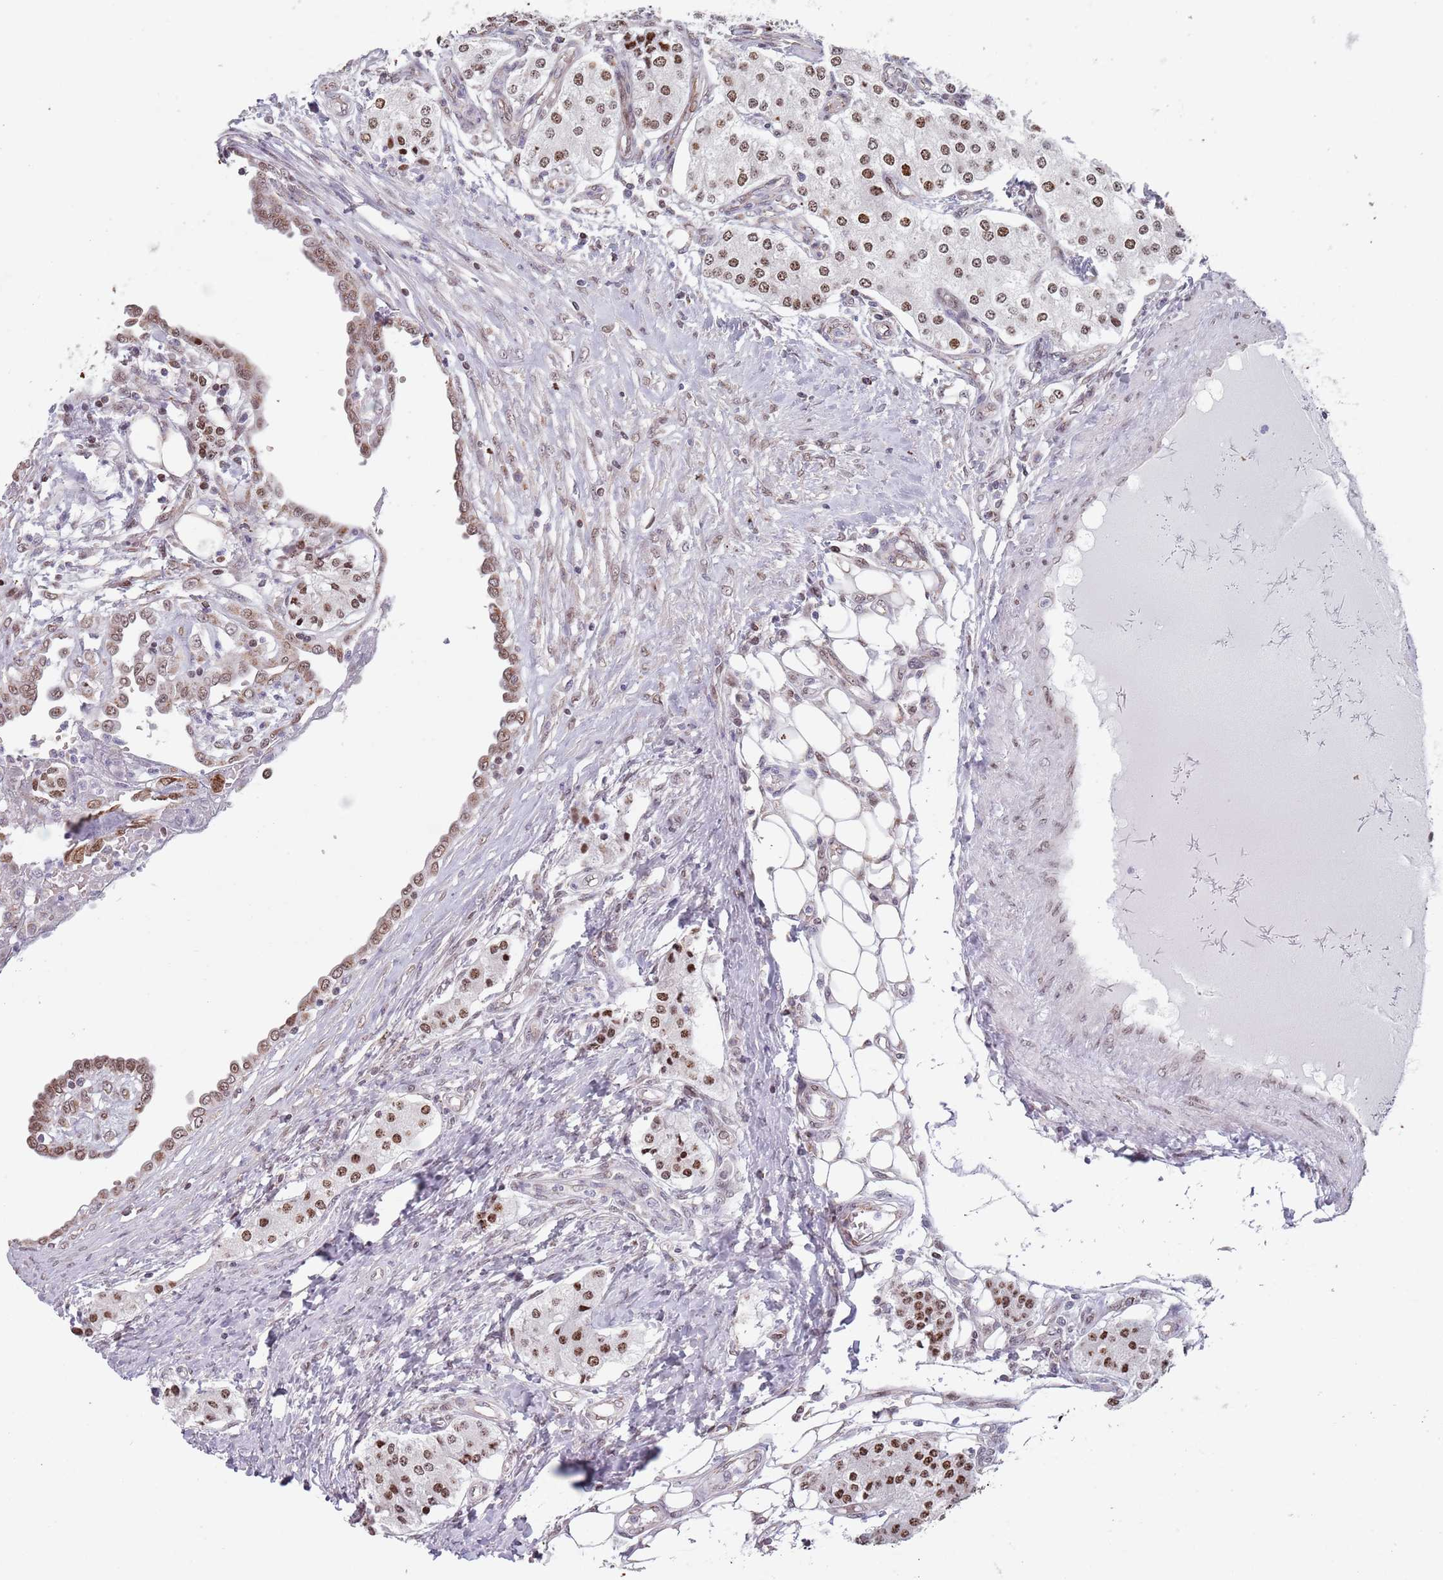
{"staining": {"intensity": "moderate", "quantity": ">75%", "location": "nuclear"}, "tissue": "carcinoid", "cell_type": "Tumor cells", "image_type": "cancer", "snomed": [{"axis": "morphology", "description": "Carcinoid, malignant, NOS"}, {"axis": "topography", "description": "Colon"}], "caption": "The immunohistochemical stain shows moderate nuclear positivity in tumor cells of carcinoid (malignant) tissue.", "gene": "MFSD12", "patient": {"sex": "female", "age": 52}}